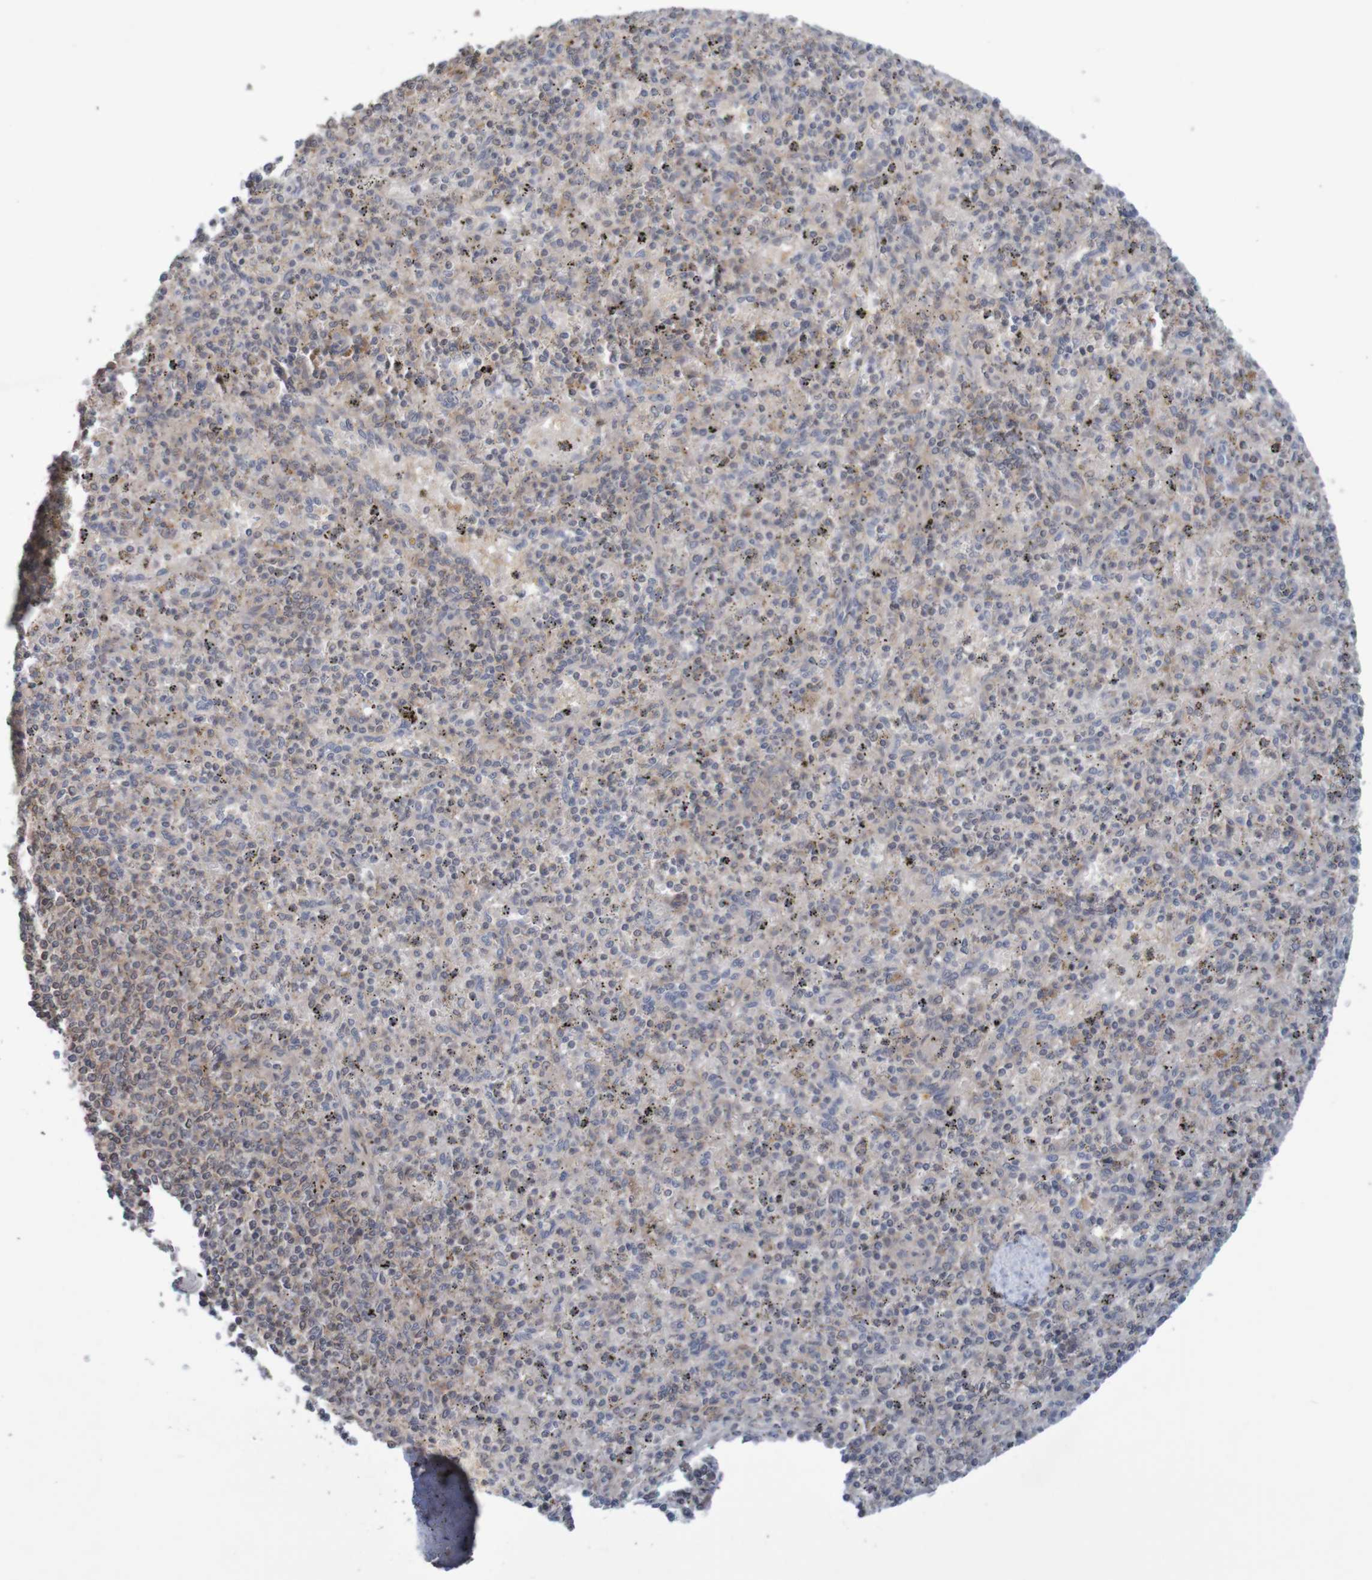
{"staining": {"intensity": "weak", "quantity": "25%-75%", "location": "cytoplasmic/membranous"}, "tissue": "spleen", "cell_type": "Cells in red pulp", "image_type": "normal", "snomed": [{"axis": "morphology", "description": "Normal tissue, NOS"}, {"axis": "topography", "description": "Spleen"}], "caption": "Benign spleen demonstrates weak cytoplasmic/membranous expression in approximately 25%-75% of cells in red pulp, visualized by immunohistochemistry.", "gene": "ANKK1", "patient": {"sex": "male", "age": 72}}